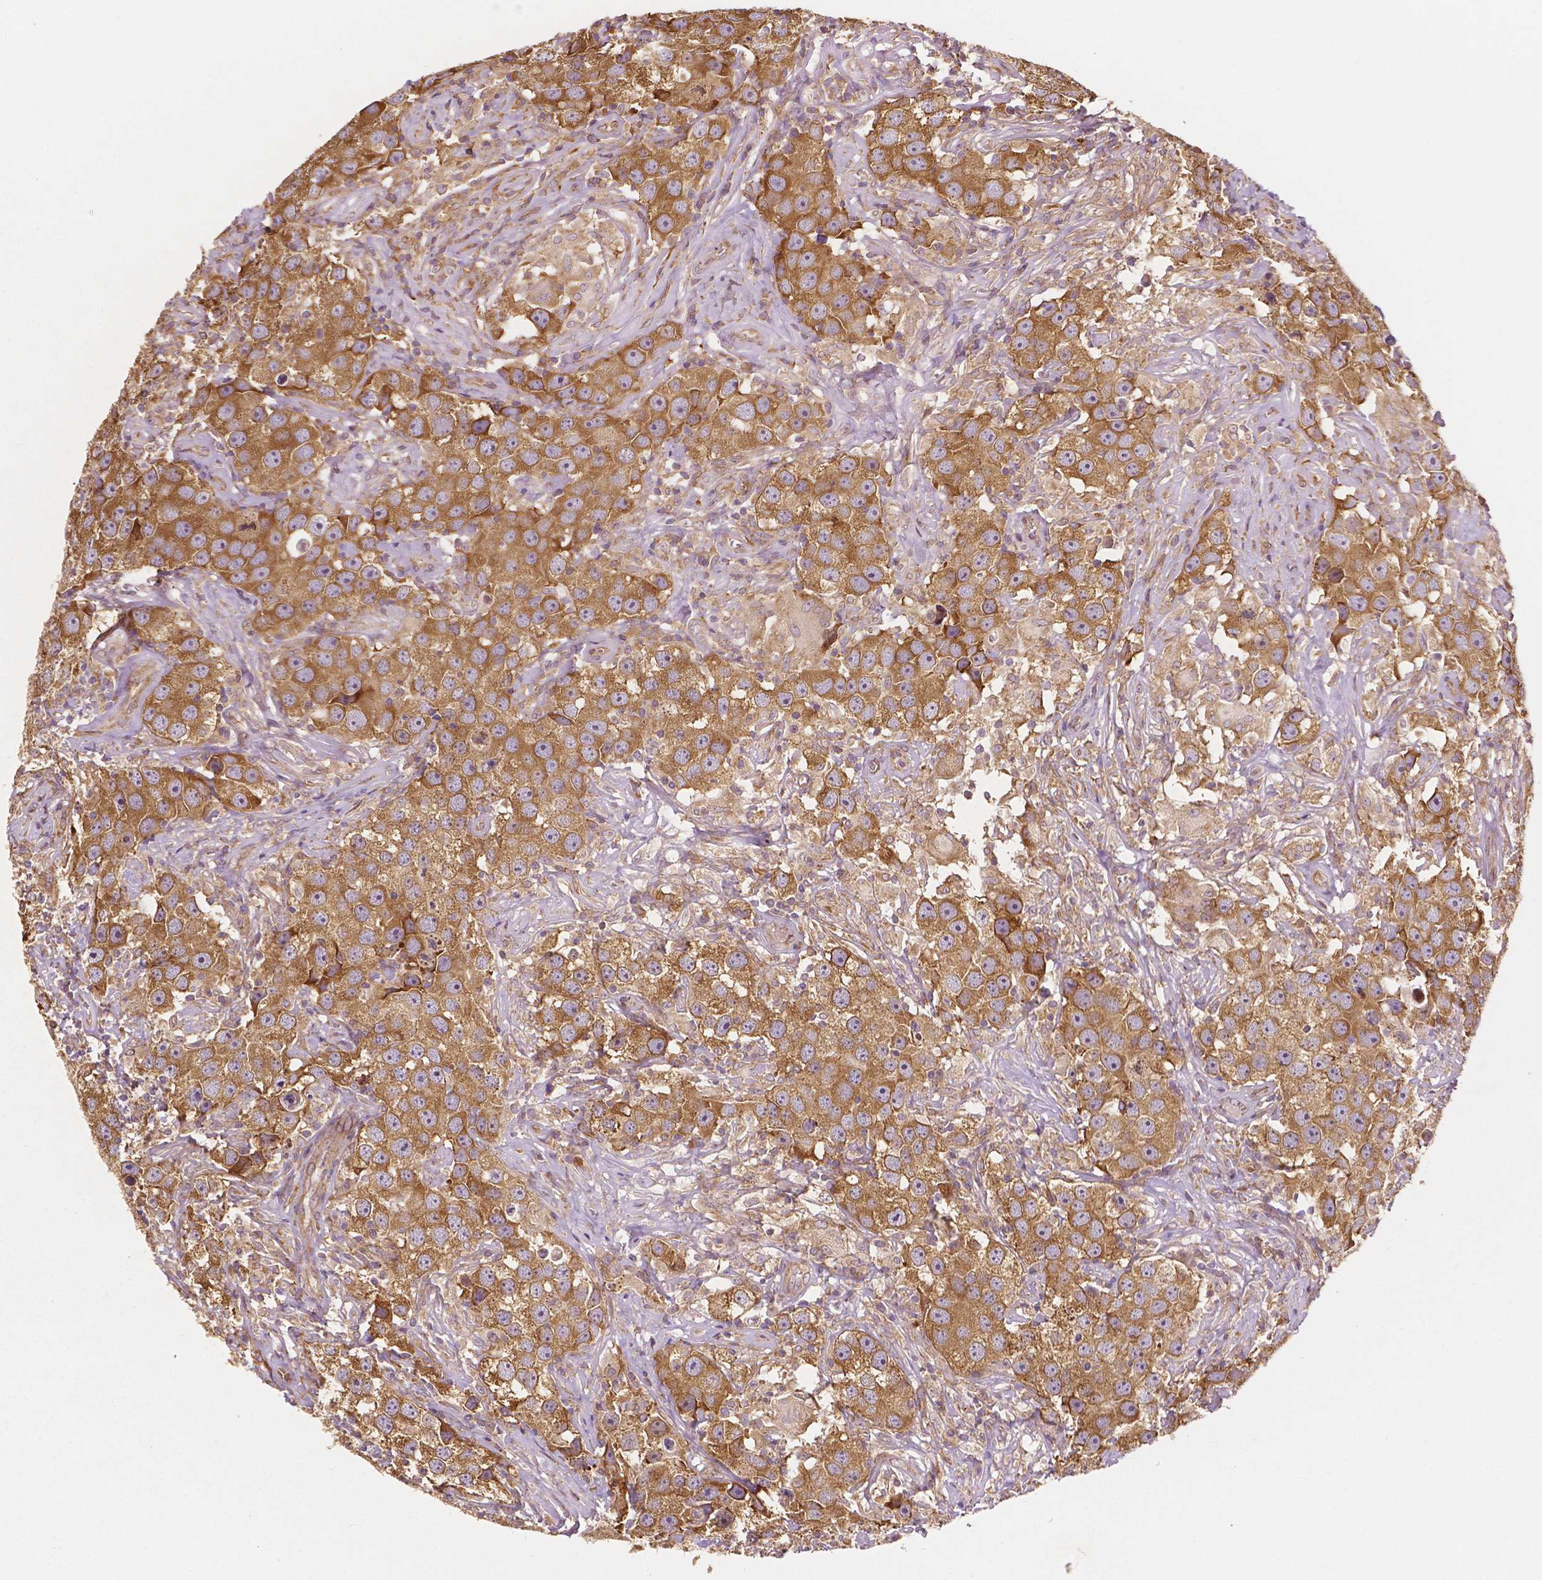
{"staining": {"intensity": "strong", "quantity": ">75%", "location": "cytoplasmic/membranous"}, "tissue": "testis cancer", "cell_type": "Tumor cells", "image_type": "cancer", "snomed": [{"axis": "morphology", "description": "Seminoma, NOS"}, {"axis": "topography", "description": "Testis"}], "caption": "The immunohistochemical stain shows strong cytoplasmic/membranous staining in tumor cells of testis seminoma tissue. (Stains: DAB (3,3'-diaminobenzidine) in brown, nuclei in blue, Microscopy: brightfield microscopy at high magnification).", "gene": "G3BP1", "patient": {"sex": "male", "age": 49}}